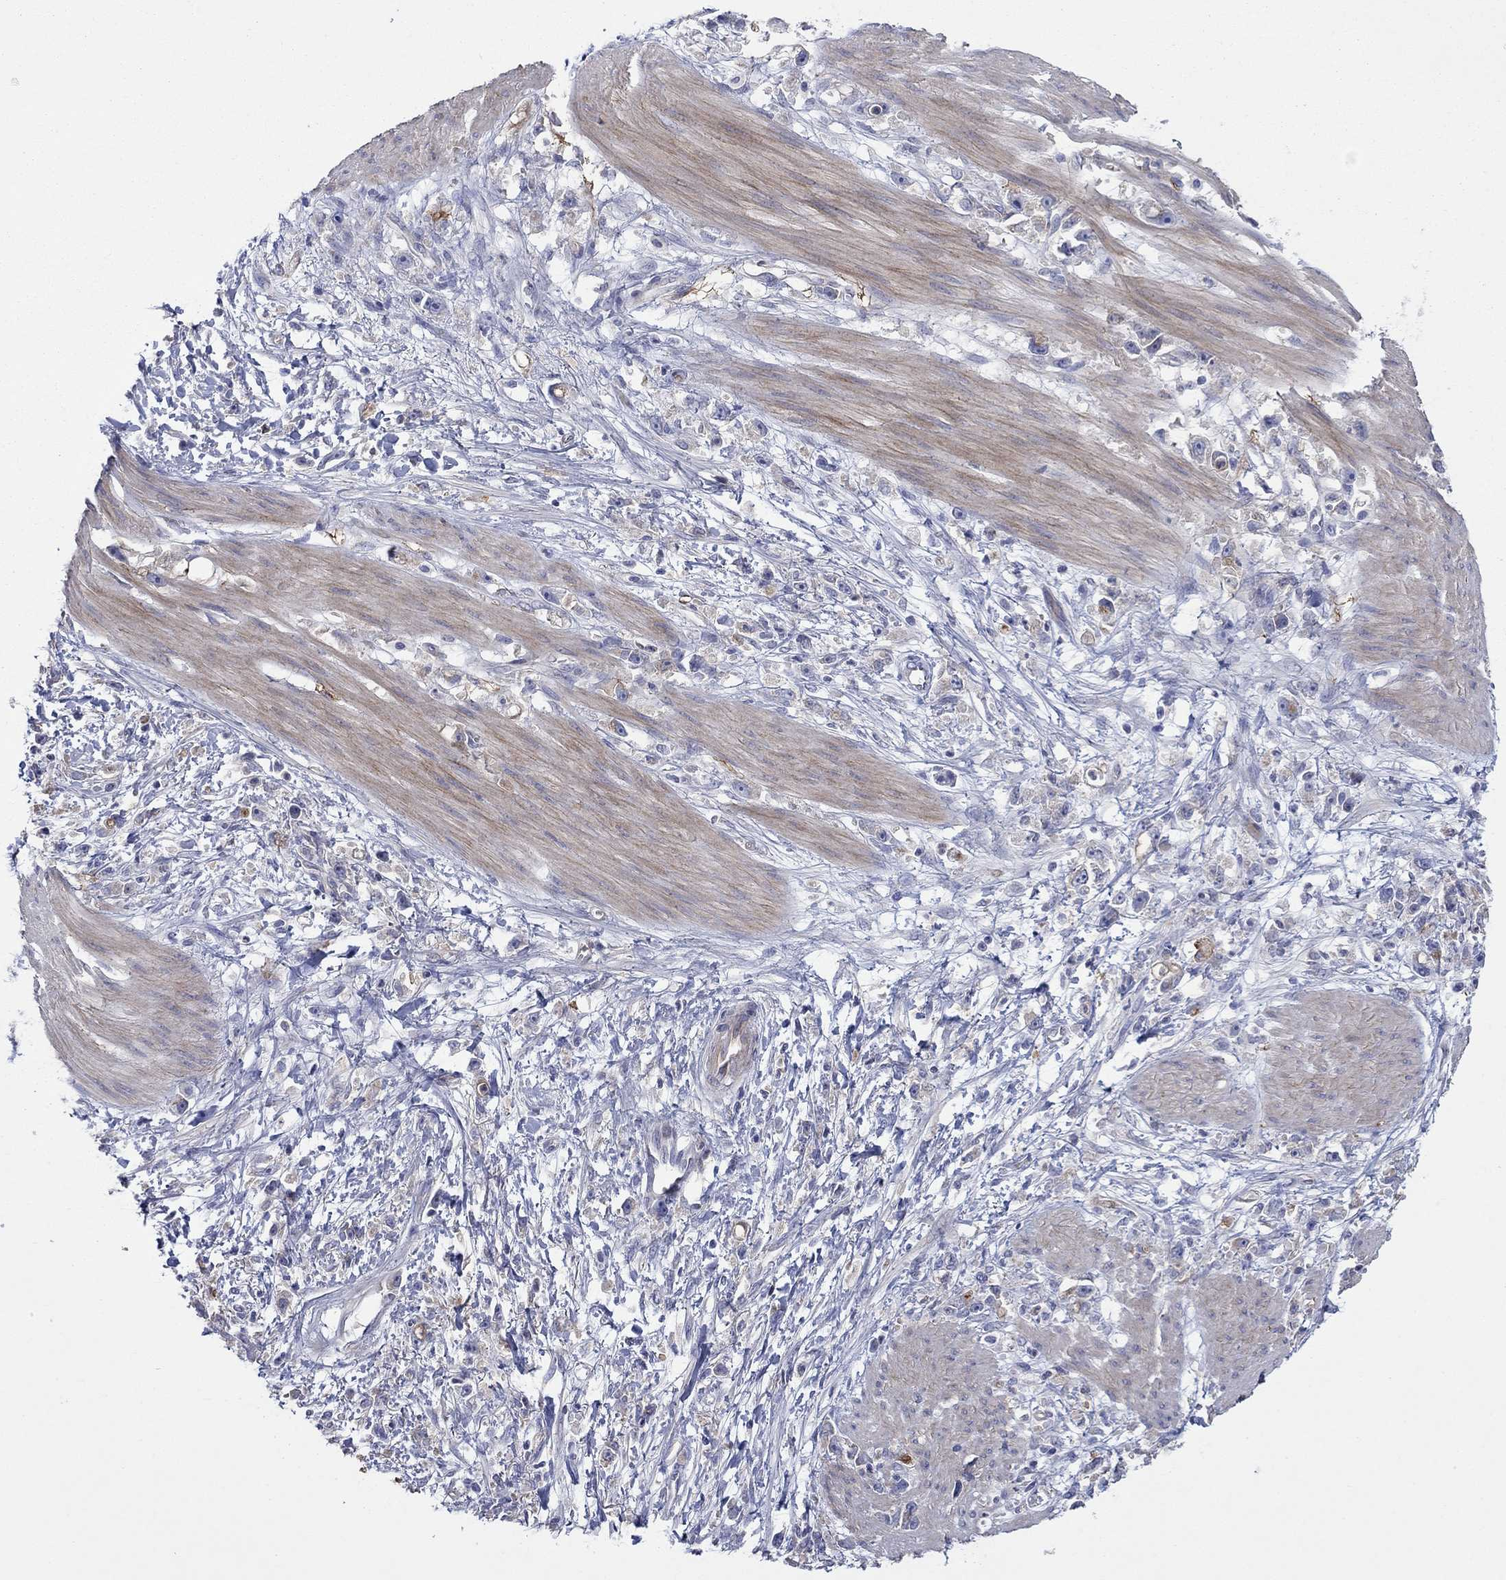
{"staining": {"intensity": "negative", "quantity": "none", "location": "none"}, "tissue": "stomach cancer", "cell_type": "Tumor cells", "image_type": "cancer", "snomed": [{"axis": "morphology", "description": "Adenocarcinoma, NOS"}, {"axis": "topography", "description": "Stomach"}], "caption": "IHC of stomach cancer (adenocarcinoma) displays no expression in tumor cells.", "gene": "TPRN", "patient": {"sex": "female", "age": 59}}